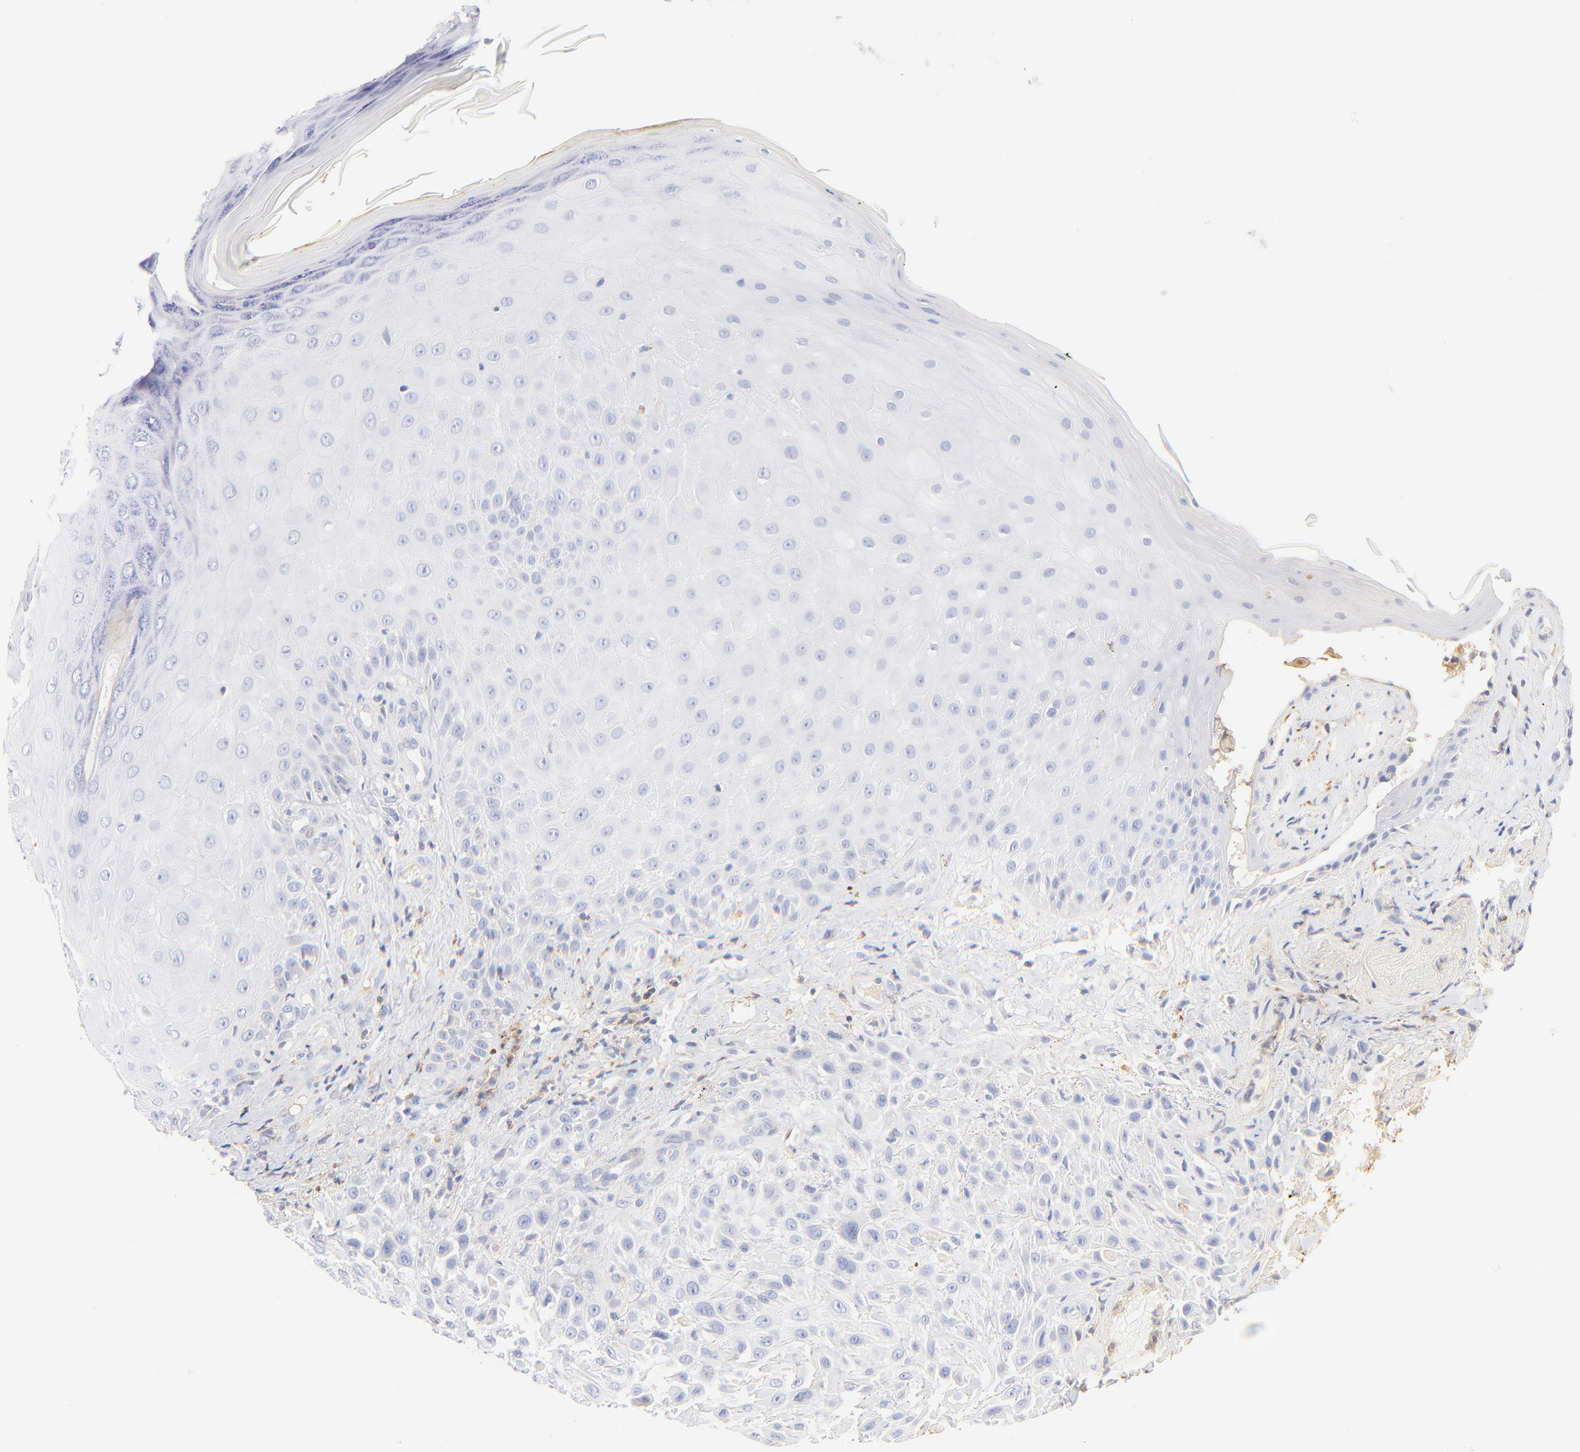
{"staining": {"intensity": "negative", "quantity": "none", "location": "none"}, "tissue": "skin cancer", "cell_type": "Tumor cells", "image_type": "cancer", "snomed": [{"axis": "morphology", "description": "Squamous cell carcinoma, NOS"}, {"axis": "topography", "description": "Skin"}], "caption": "An image of skin cancer (squamous cell carcinoma) stained for a protein shows no brown staining in tumor cells. (Immunohistochemistry (ihc), brightfield microscopy, high magnification).", "gene": "MDGA2", "patient": {"sex": "female", "age": 42}}